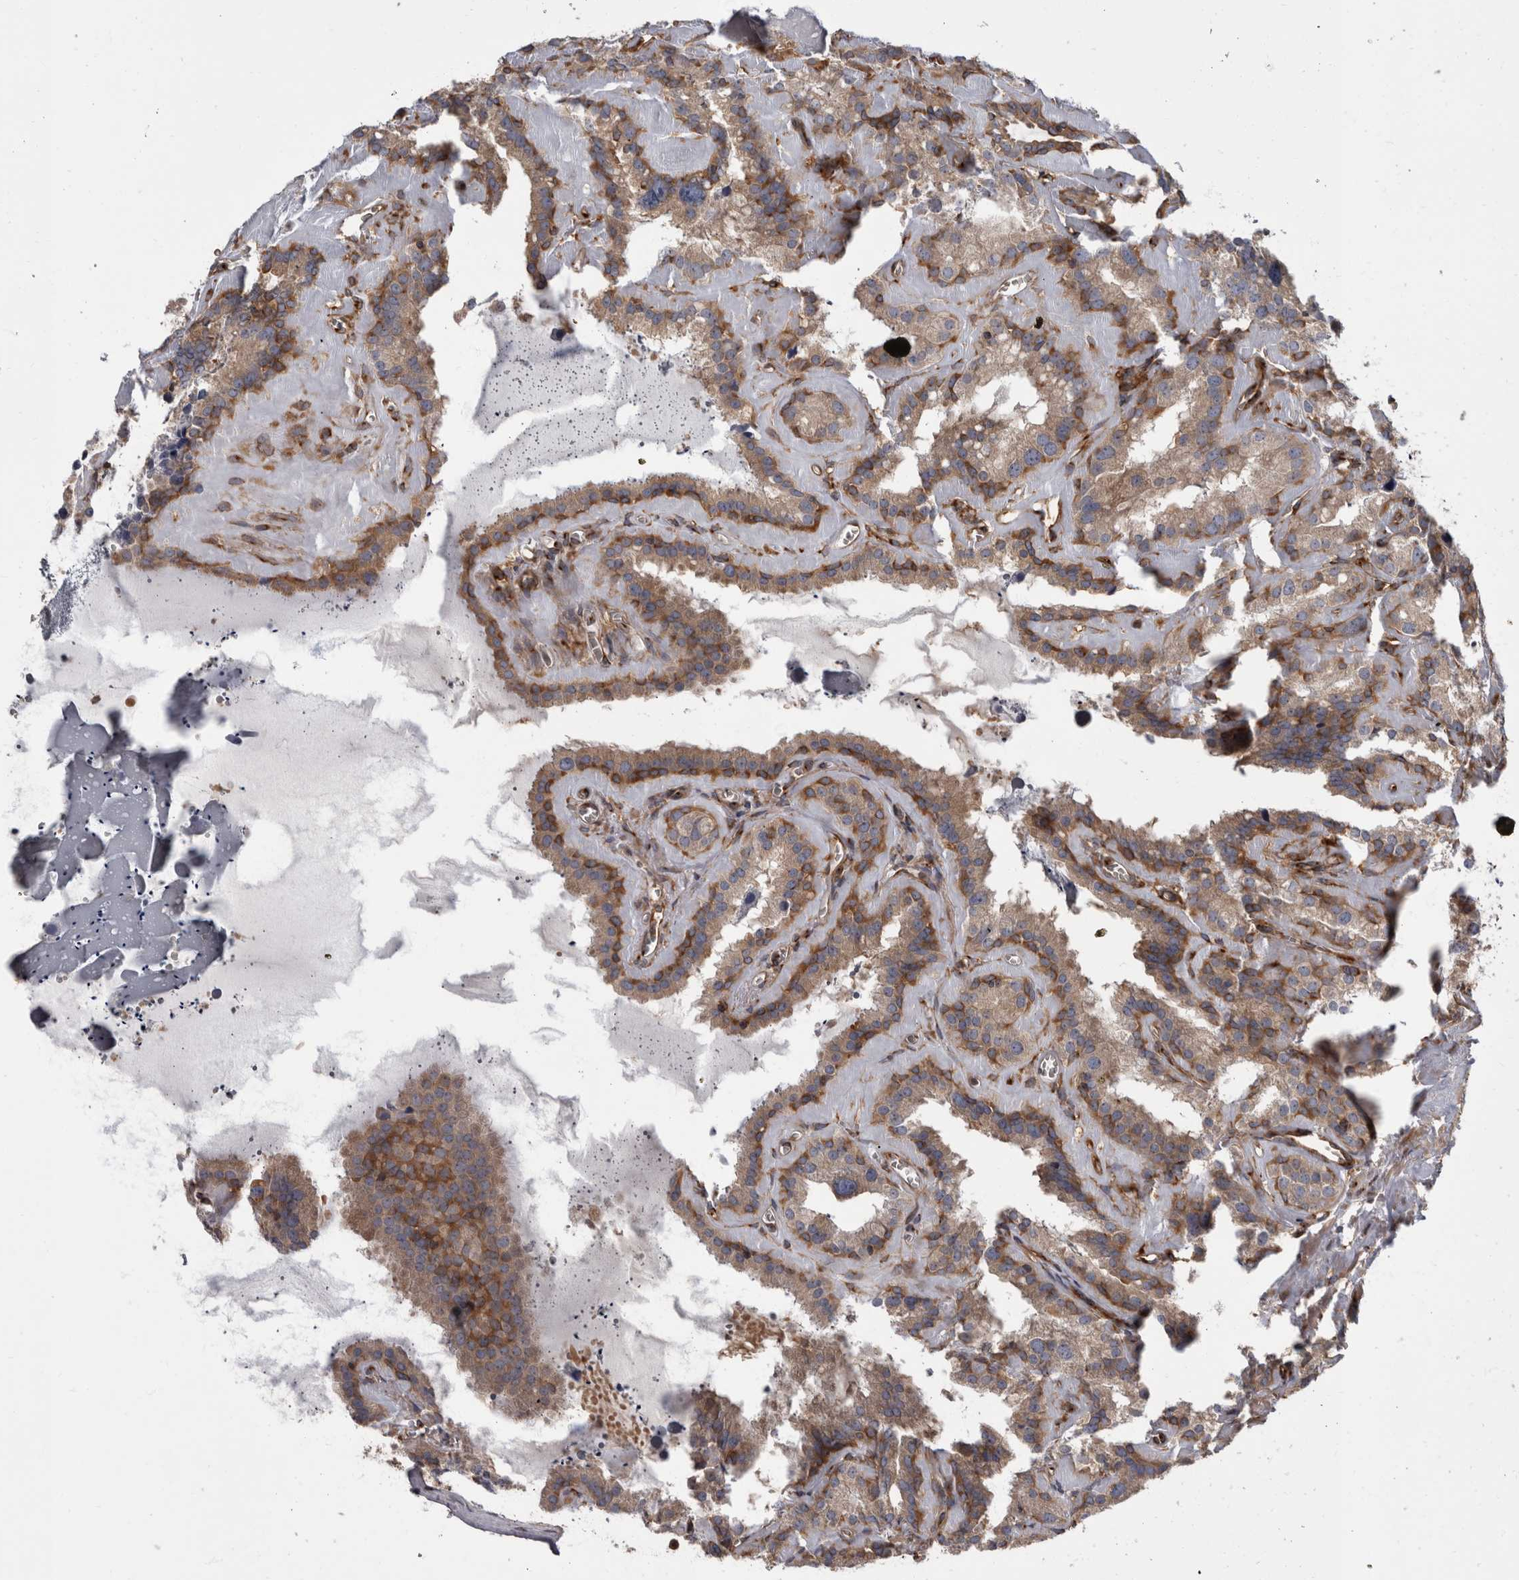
{"staining": {"intensity": "moderate", "quantity": ">75%", "location": "cytoplasmic/membranous"}, "tissue": "seminal vesicle", "cell_type": "Glandular cells", "image_type": "normal", "snomed": [{"axis": "morphology", "description": "Normal tissue, NOS"}, {"axis": "topography", "description": "Prostate"}, {"axis": "topography", "description": "Seminal veicle"}], "caption": "Benign seminal vesicle demonstrates moderate cytoplasmic/membranous positivity in about >75% of glandular cells, visualized by immunohistochemistry.", "gene": "HOOK3", "patient": {"sex": "male", "age": 59}}